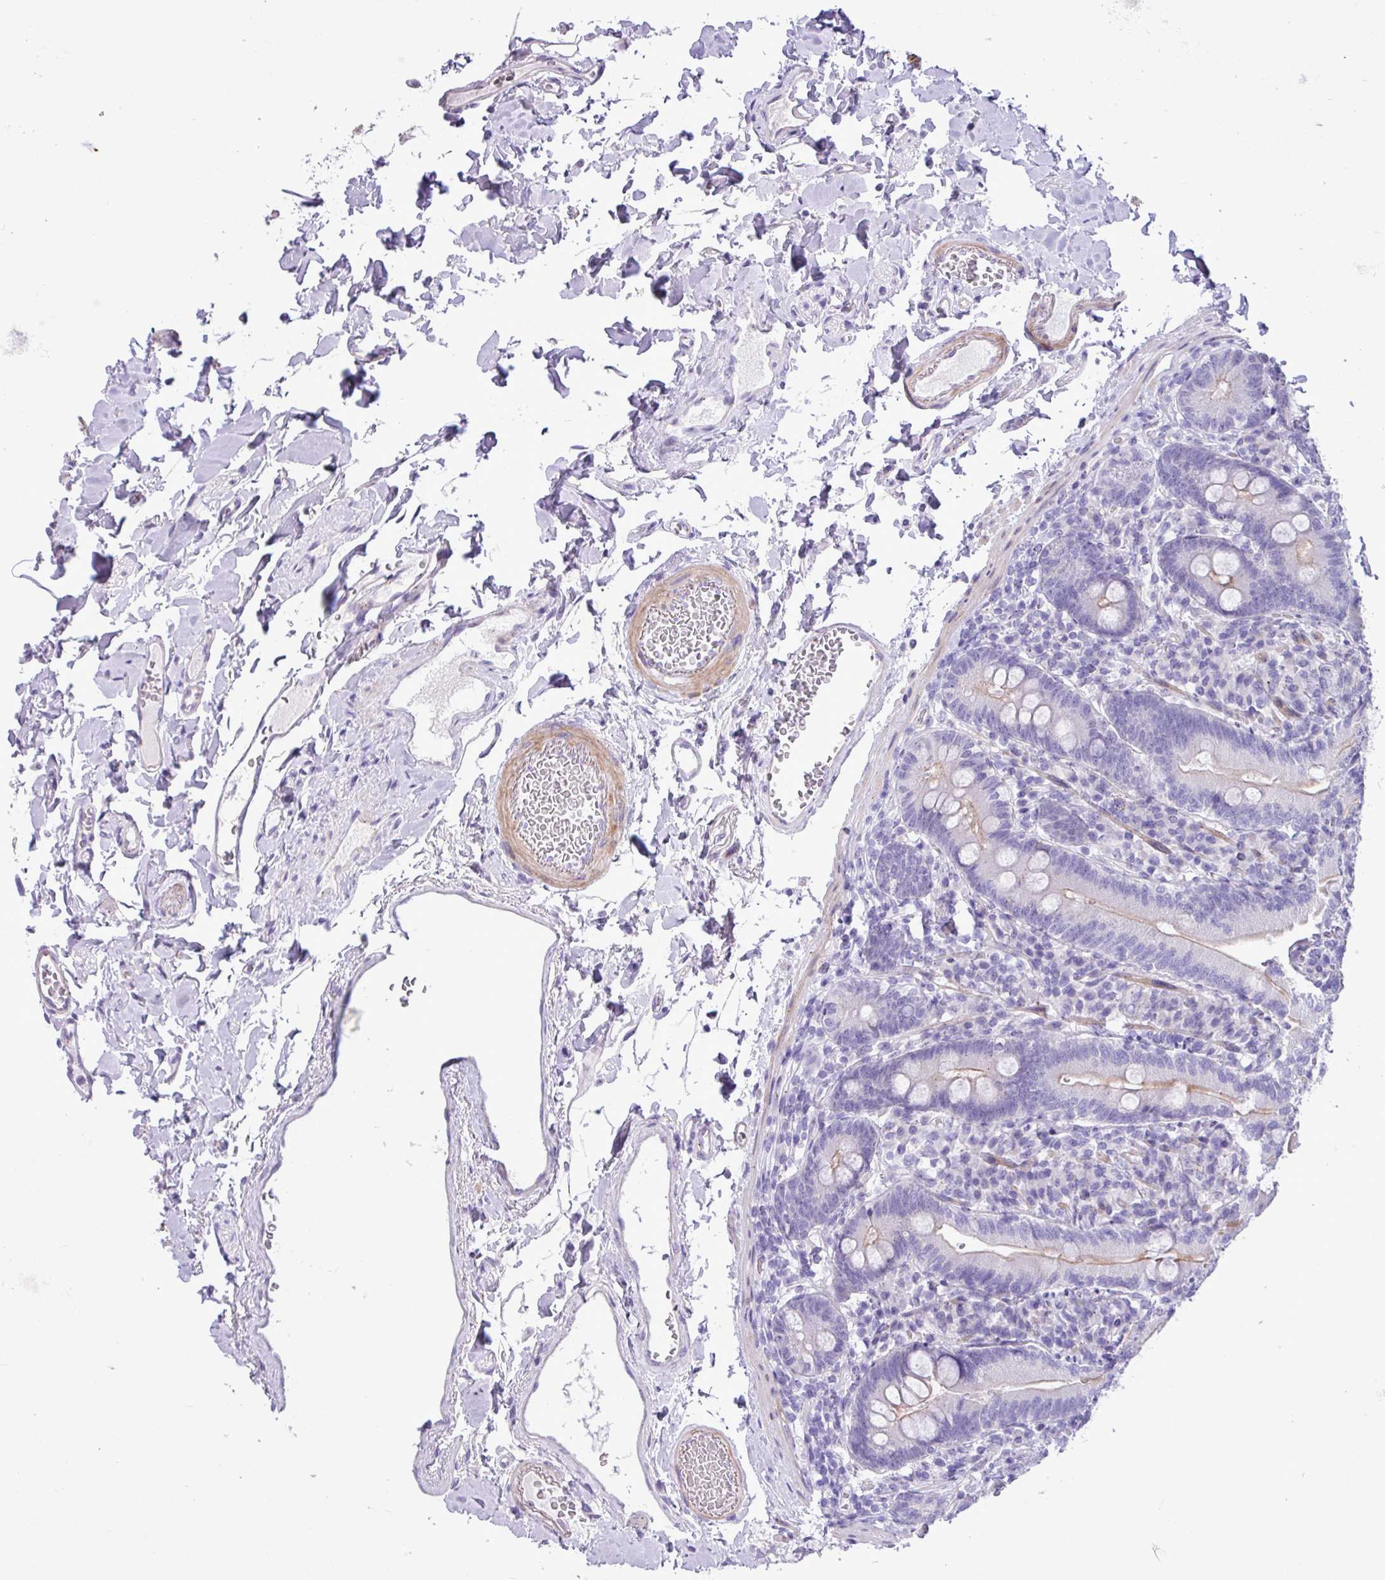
{"staining": {"intensity": "moderate", "quantity": "<25%", "location": "cytoplasmic/membranous"}, "tissue": "duodenum", "cell_type": "Glandular cells", "image_type": "normal", "snomed": [{"axis": "morphology", "description": "Normal tissue, NOS"}, {"axis": "topography", "description": "Duodenum"}], "caption": "Immunohistochemical staining of unremarkable human duodenum demonstrates moderate cytoplasmic/membranous protein expression in approximately <25% of glandular cells.", "gene": "SPINK8", "patient": {"sex": "female", "age": 67}}